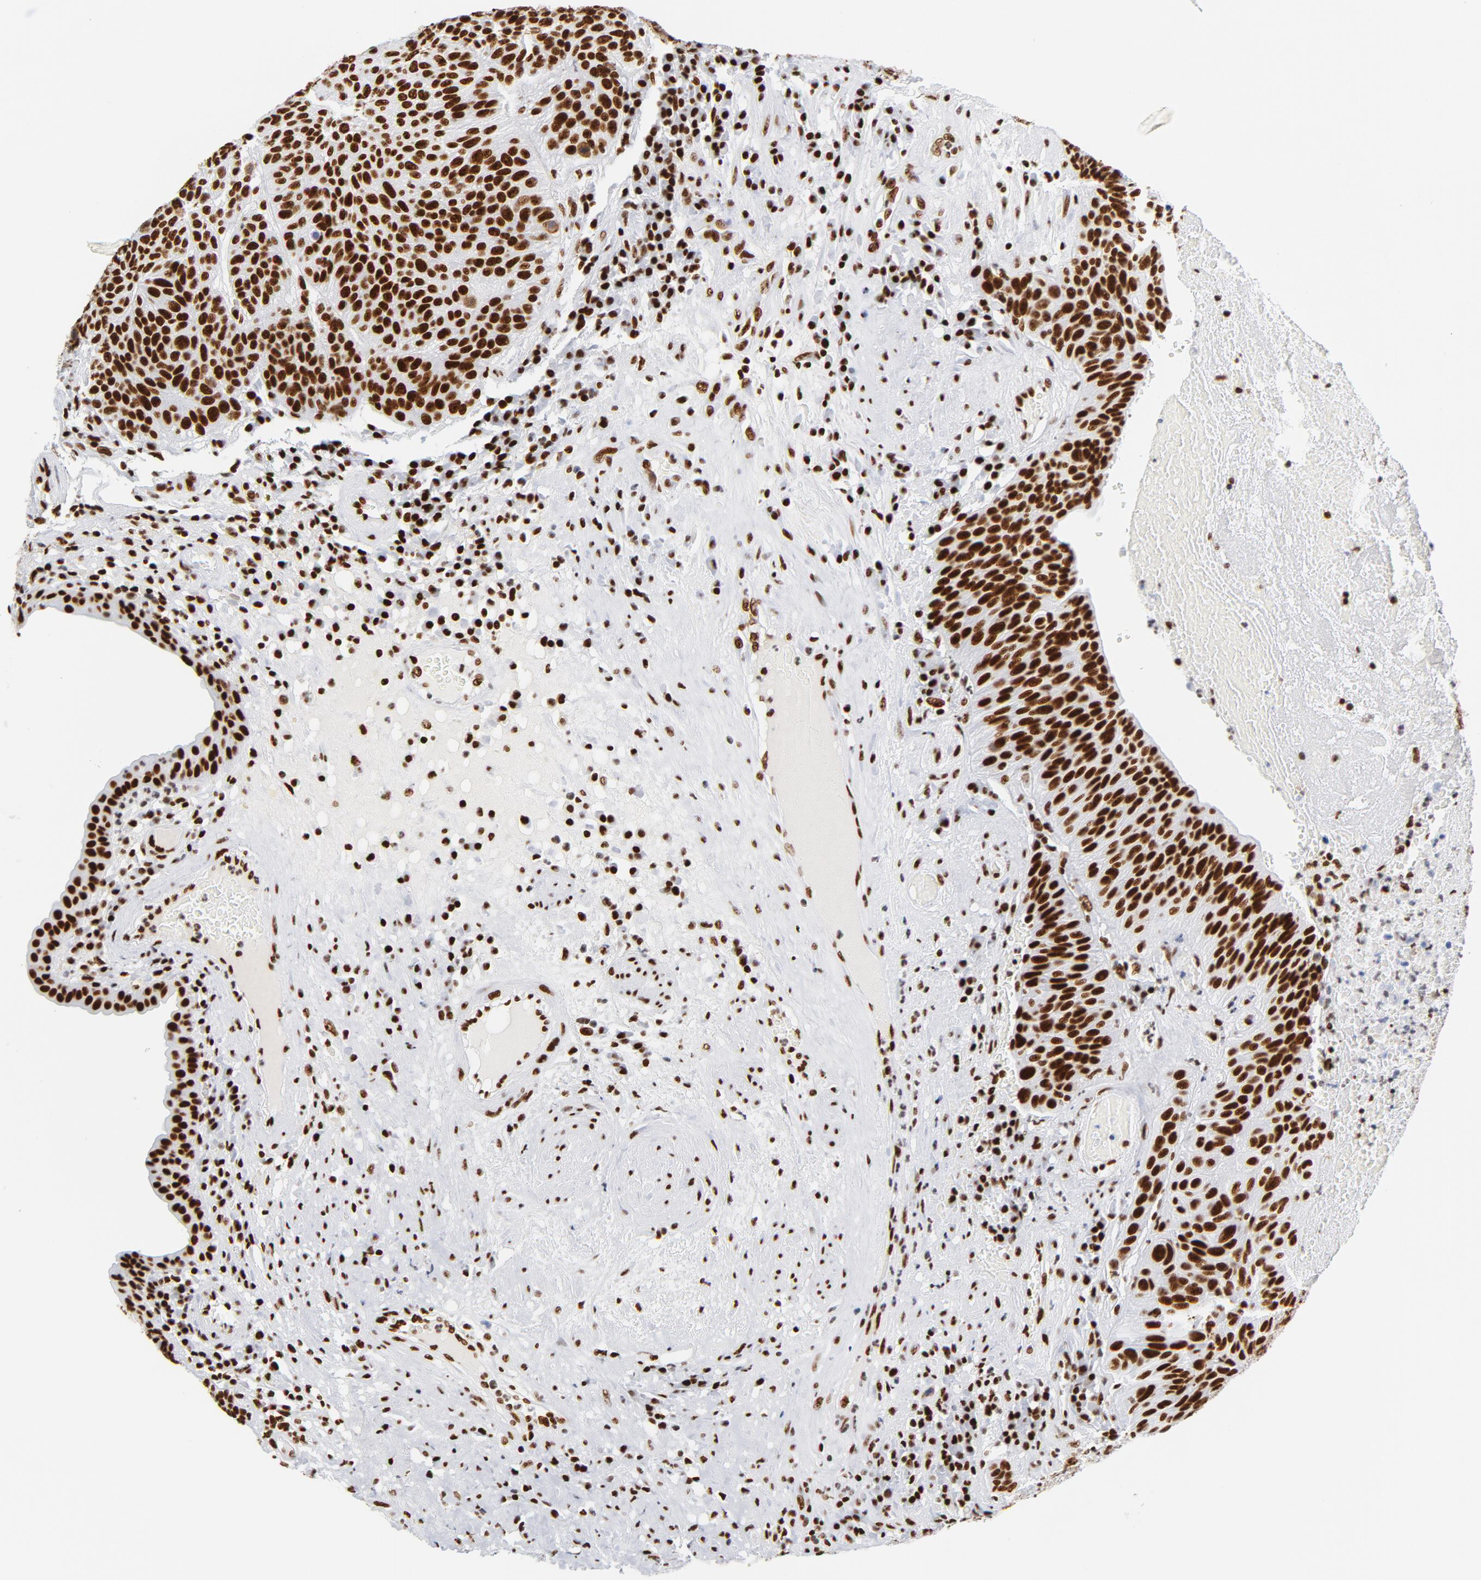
{"staining": {"intensity": "strong", "quantity": ">75%", "location": "nuclear"}, "tissue": "urothelial cancer", "cell_type": "Tumor cells", "image_type": "cancer", "snomed": [{"axis": "morphology", "description": "Urothelial carcinoma, High grade"}, {"axis": "topography", "description": "Urinary bladder"}], "caption": "Immunohistochemistry (IHC) image of neoplastic tissue: high-grade urothelial carcinoma stained using IHC exhibits high levels of strong protein expression localized specifically in the nuclear of tumor cells, appearing as a nuclear brown color.", "gene": "XRCC5", "patient": {"sex": "male", "age": 66}}